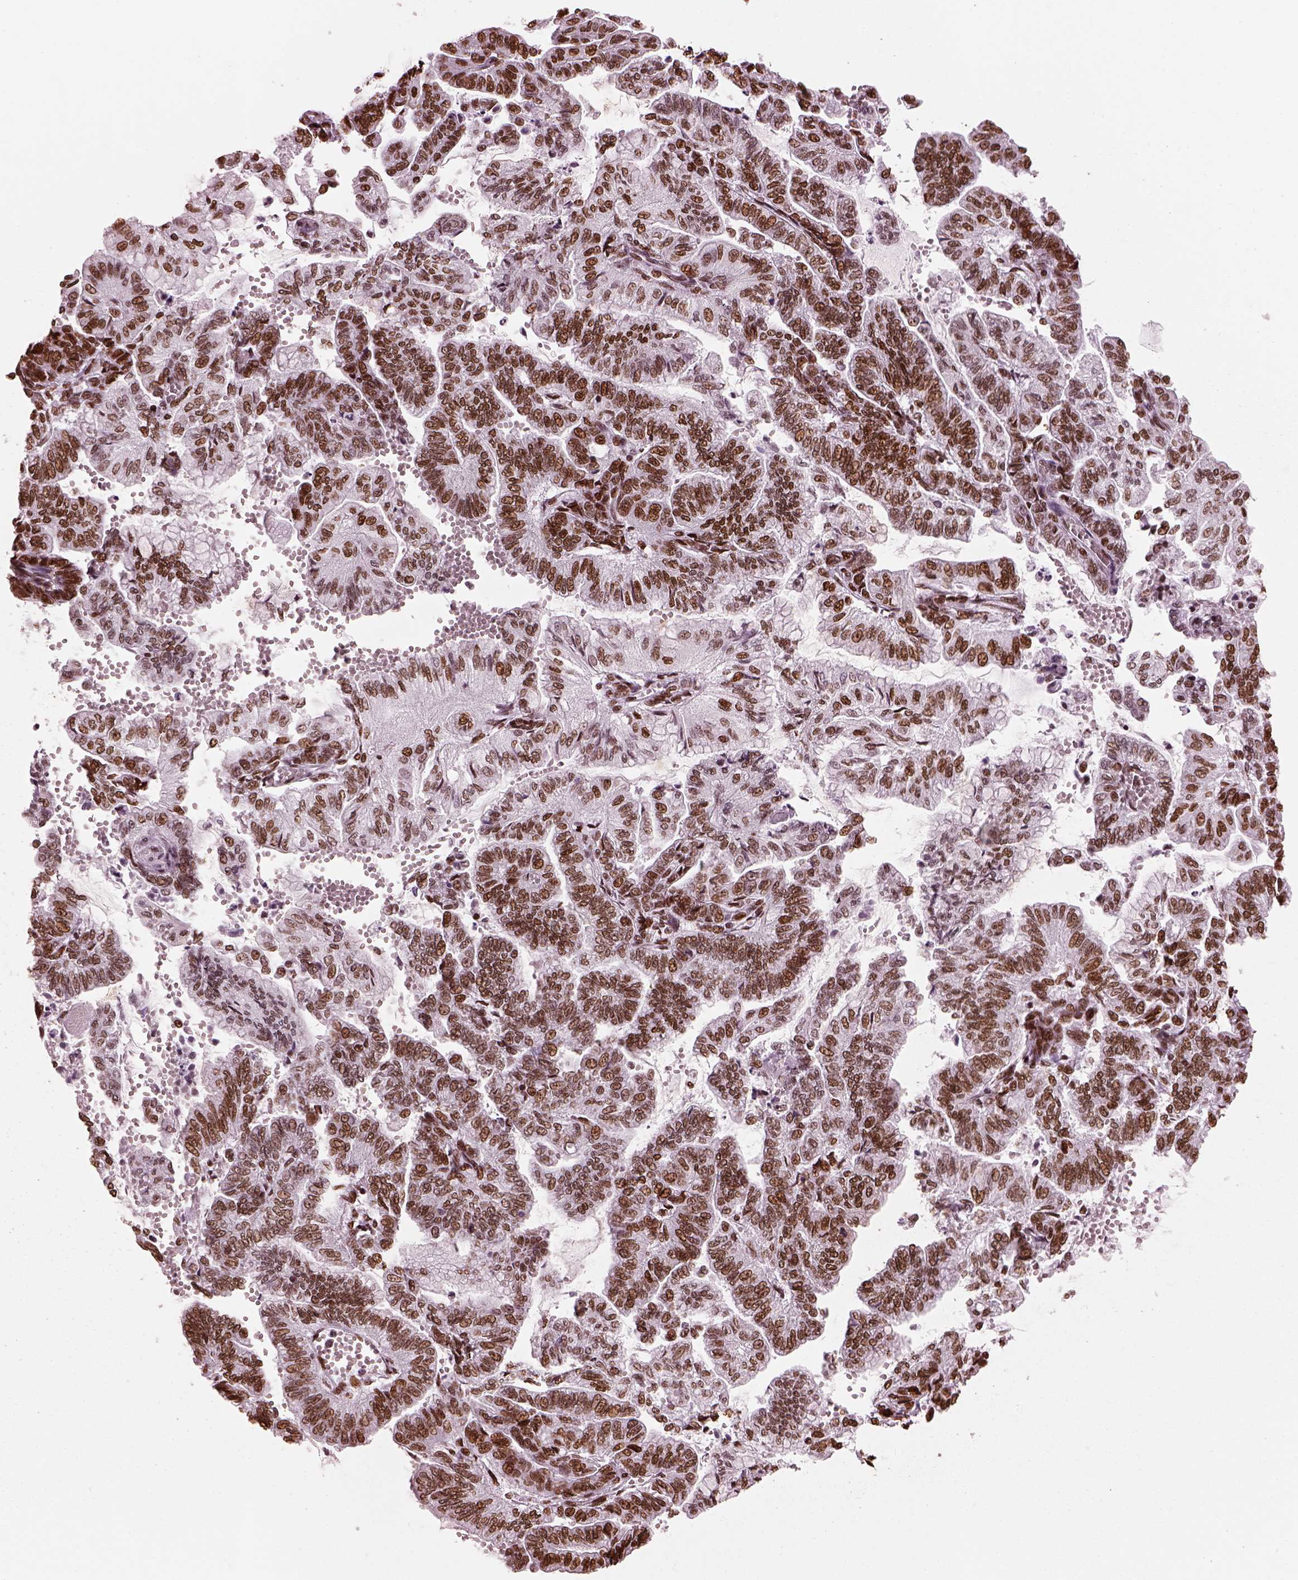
{"staining": {"intensity": "moderate", "quantity": ">75%", "location": "nuclear"}, "tissue": "stomach cancer", "cell_type": "Tumor cells", "image_type": "cancer", "snomed": [{"axis": "morphology", "description": "Adenocarcinoma, NOS"}, {"axis": "topography", "description": "Stomach"}], "caption": "Immunohistochemical staining of stomach adenocarcinoma exhibits medium levels of moderate nuclear positivity in about >75% of tumor cells.", "gene": "CBFA2T3", "patient": {"sex": "male", "age": 83}}